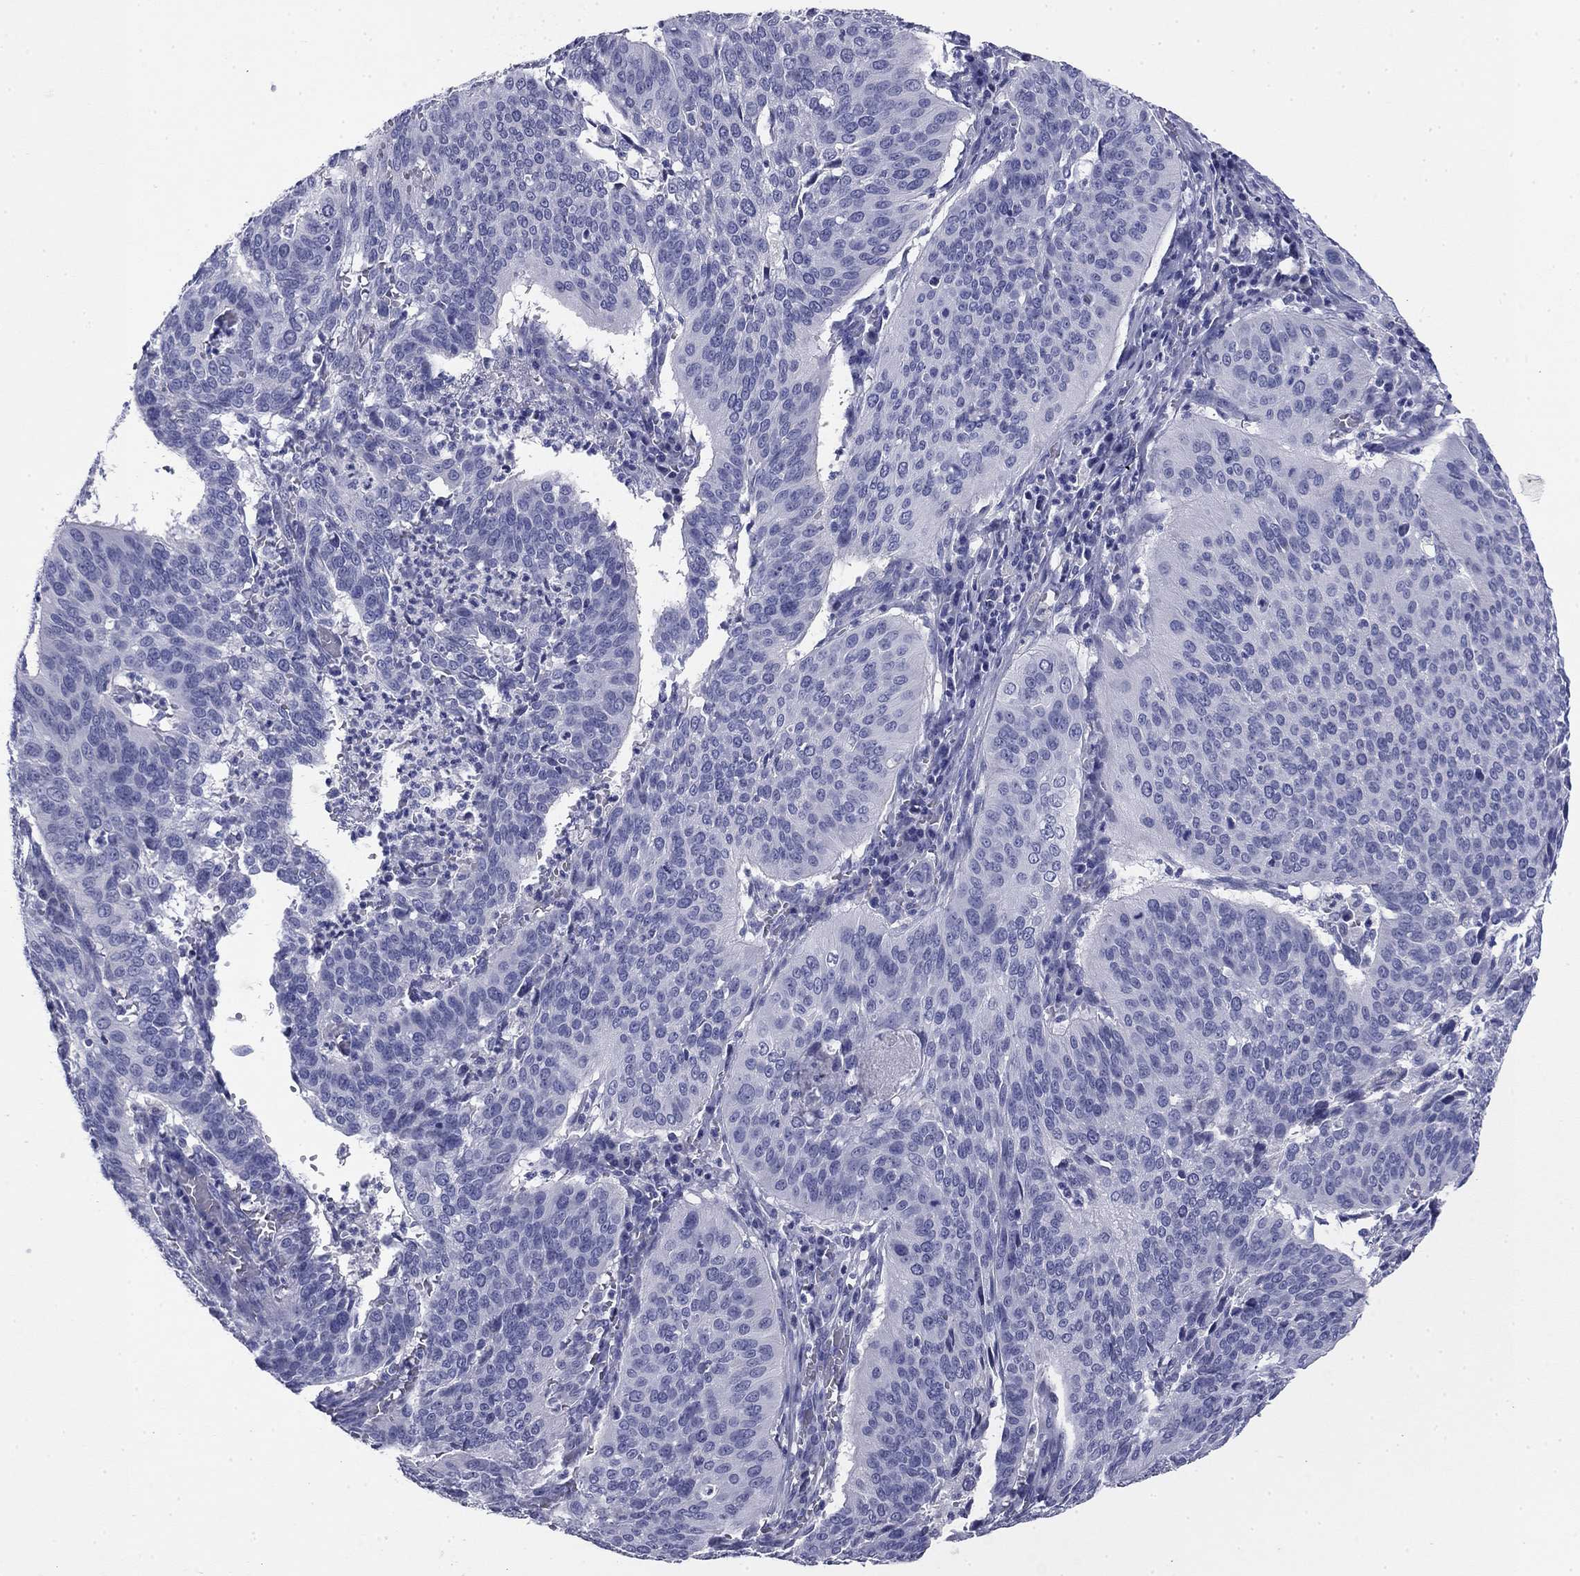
{"staining": {"intensity": "negative", "quantity": "none", "location": "none"}, "tissue": "cervical cancer", "cell_type": "Tumor cells", "image_type": "cancer", "snomed": [{"axis": "morphology", "description": "Normal tissue, NOS"}, {"axis": "morphology", "description": "Squamous cell carcinoma, NOS"}, {"axis": "topography", "description": "Cervix"}], "caption": "High power microscopy photomicrograph of an immunohistochemistry photomicrograph of squamous cell carcinoma (cervical), revealing no significant expression in tumor cells.", "gene": "ABCC2", "patient": {"sex": "female", "age": 39}}